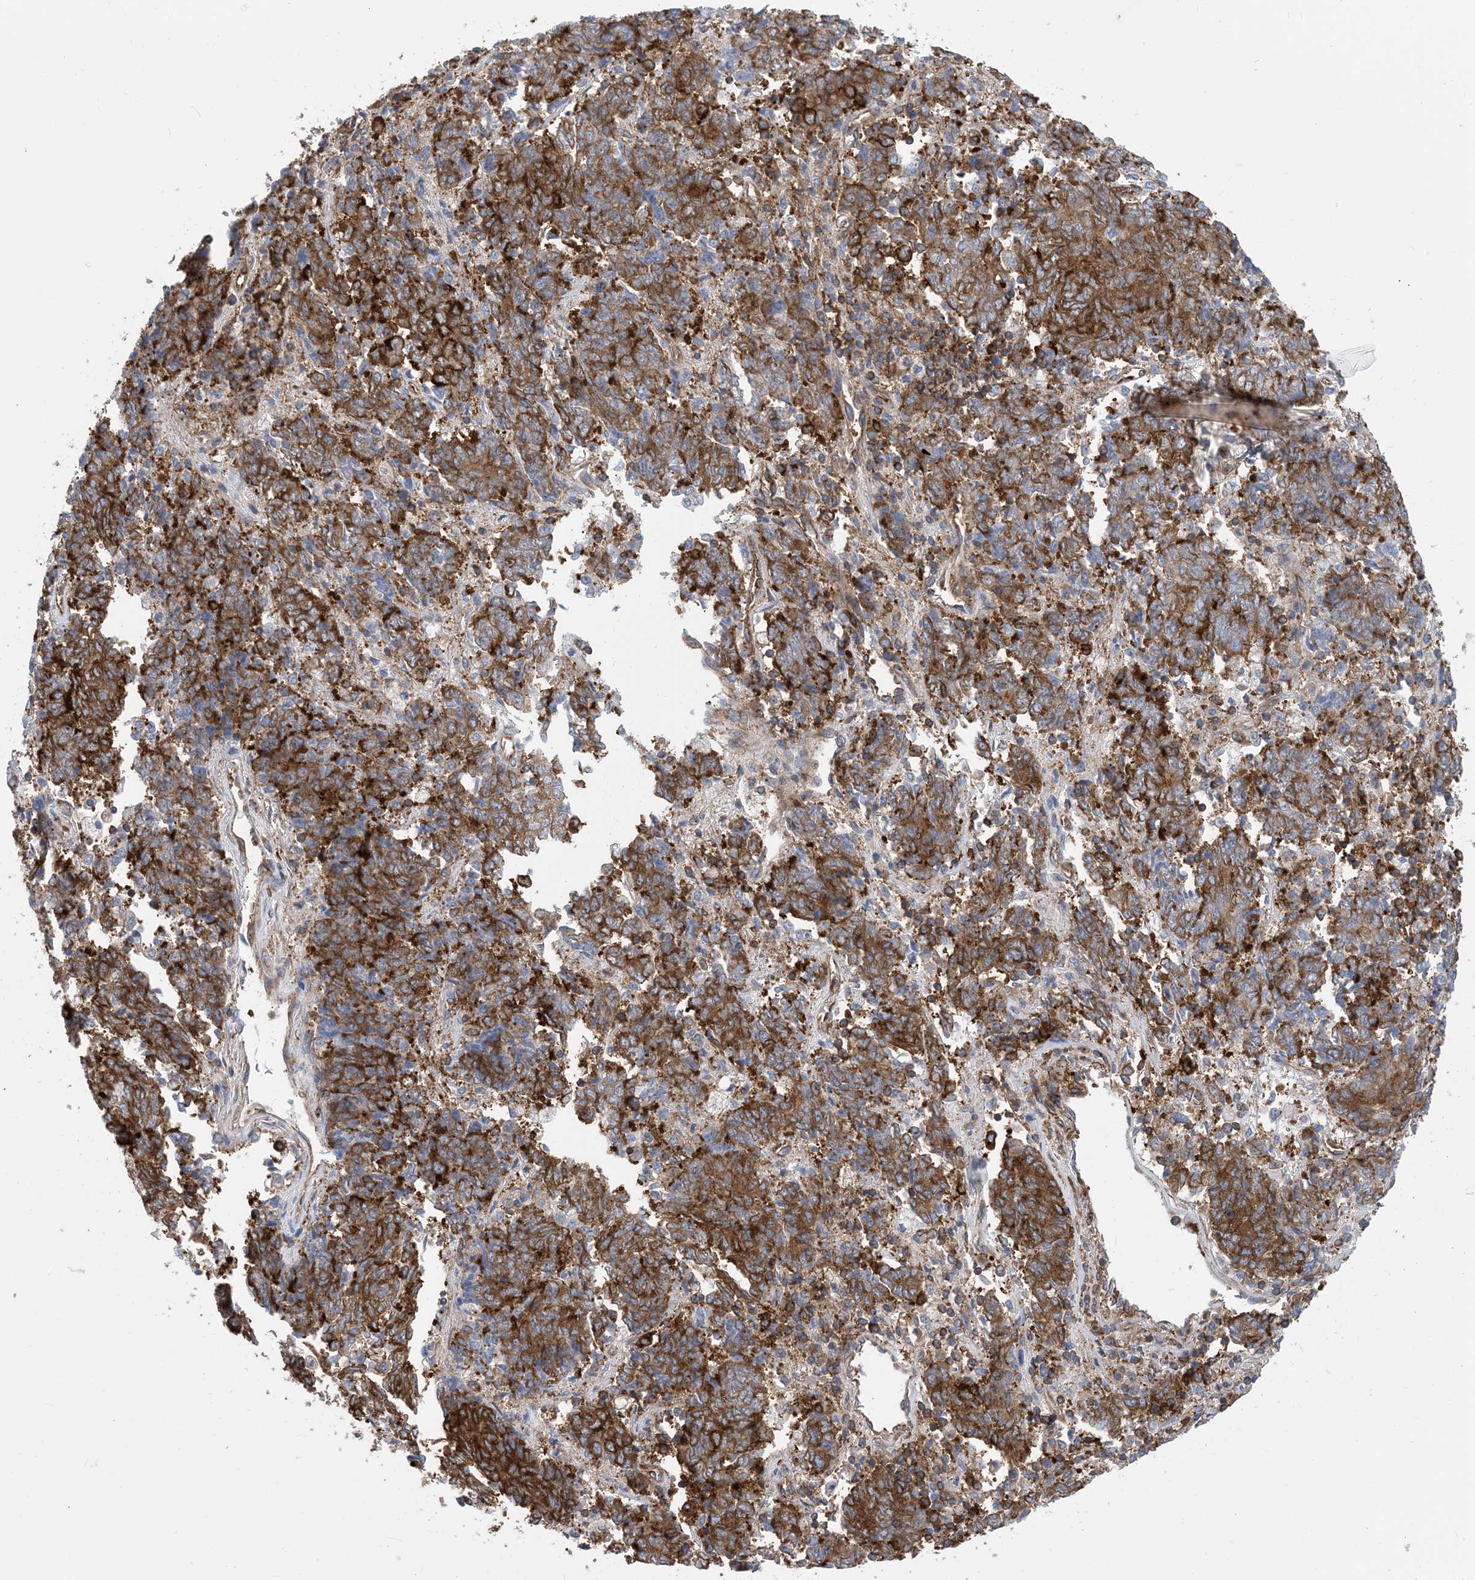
{"staining": {"intensity": "strong", "quantity": ">75%", "location": "cytoplasmic/membranous"}, "tissue": "endometrial cancer", "cell_type": "Tumor cells", "image_type": "cancer", "snomed": [{"axis": "morphology", "description": "Adenocarcinoma, NOS"}, {"axis": "topography", "description": "Endometrium"}], "caption": "Tumor cells show high levels of strong cytoplasmic/membranous staining in about >75% of cells in endometrial adenocarcinoma.", "gene": "DYNC1LI1", "patient": {"sex": "female", "age": 80}}